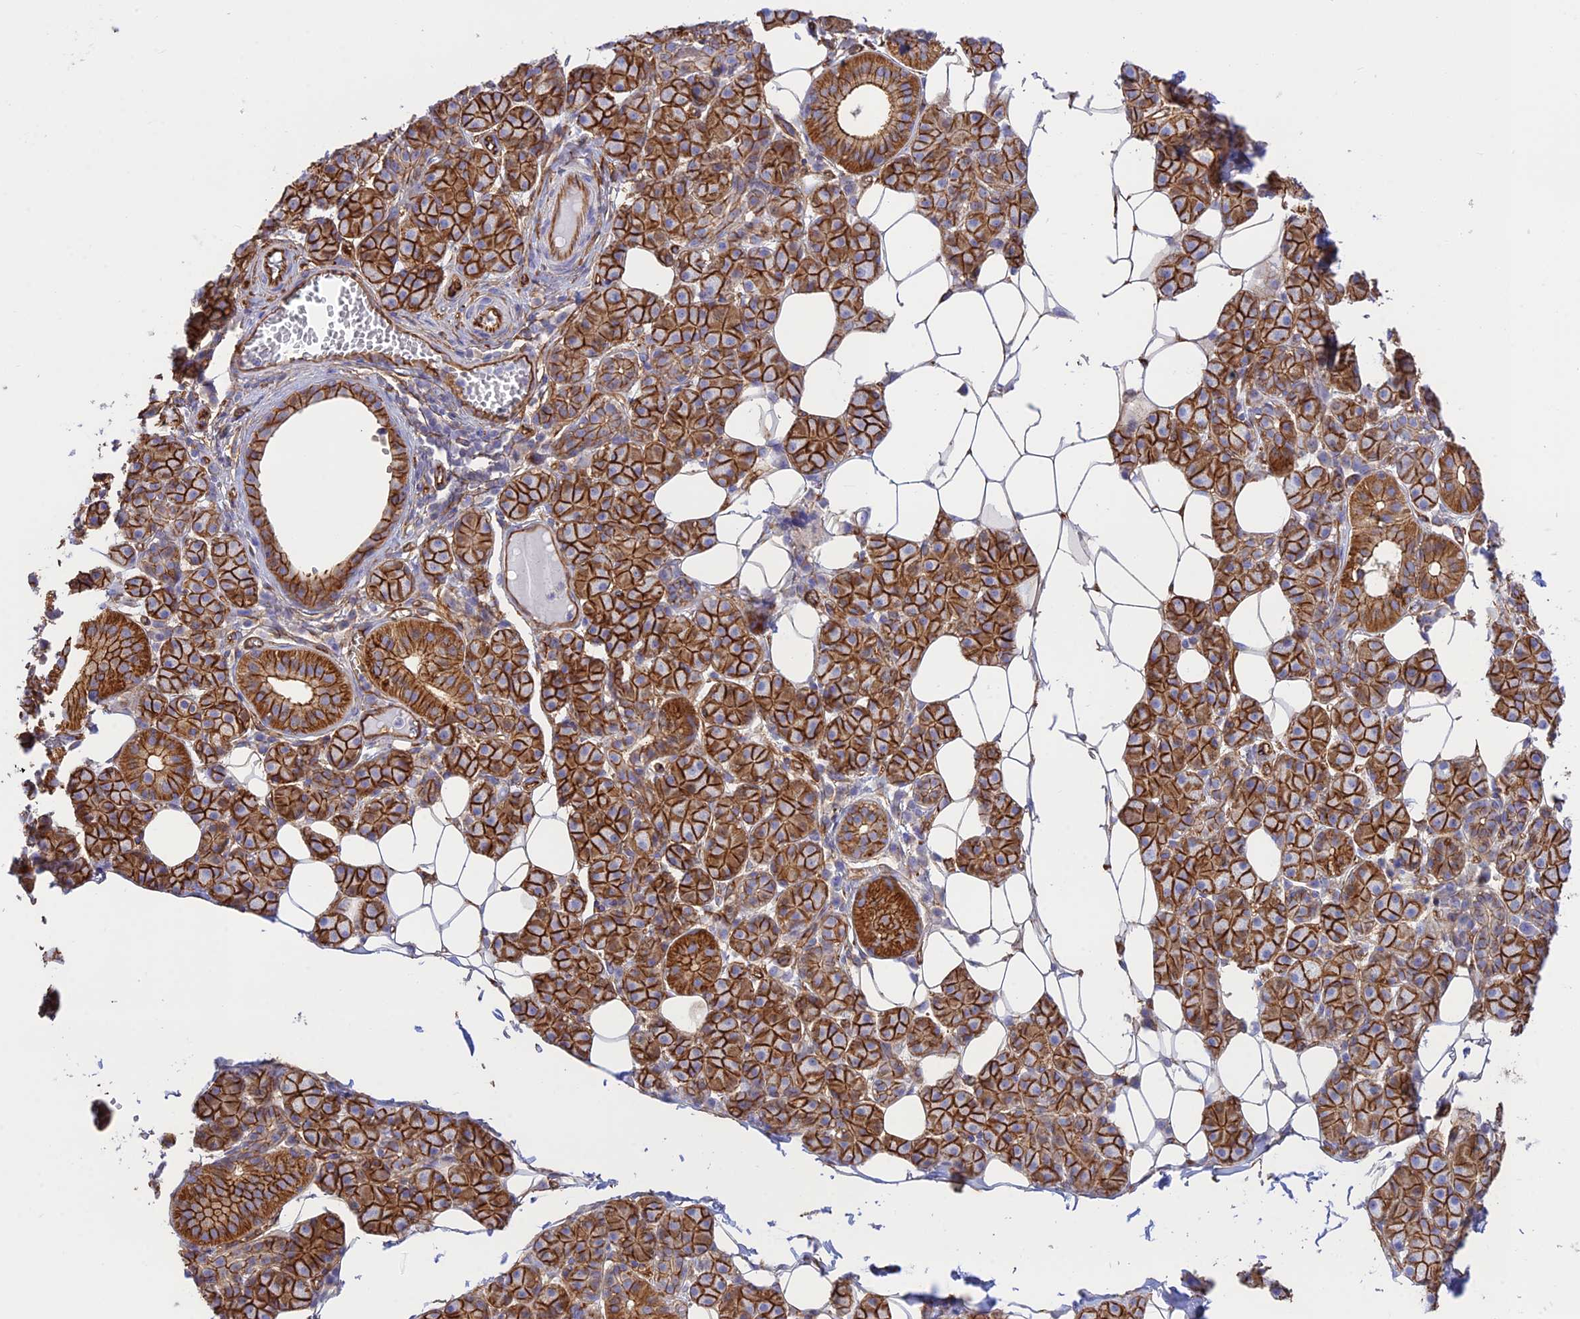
{"staining": {"intensity": "strong", "quantity": ">75%", "location": "cytoplasmic/membranous"}, "tissue": "salivary gland", "cell_type": "Glandular cells", "image_type": "normal", "snomed": [{"axis": "morphology", "description": "Normal tissue, NOS"}, {"axis": "topography", "description": "Salivary gland"}], "caption": "The histopathology image reveals a brown stain indicating the presence of a protein in the cytoplasmic/membranous of glandular cells in salivary gland.", "gene": "YPEL5", "patient": {"sex": "female", "age": 33}}